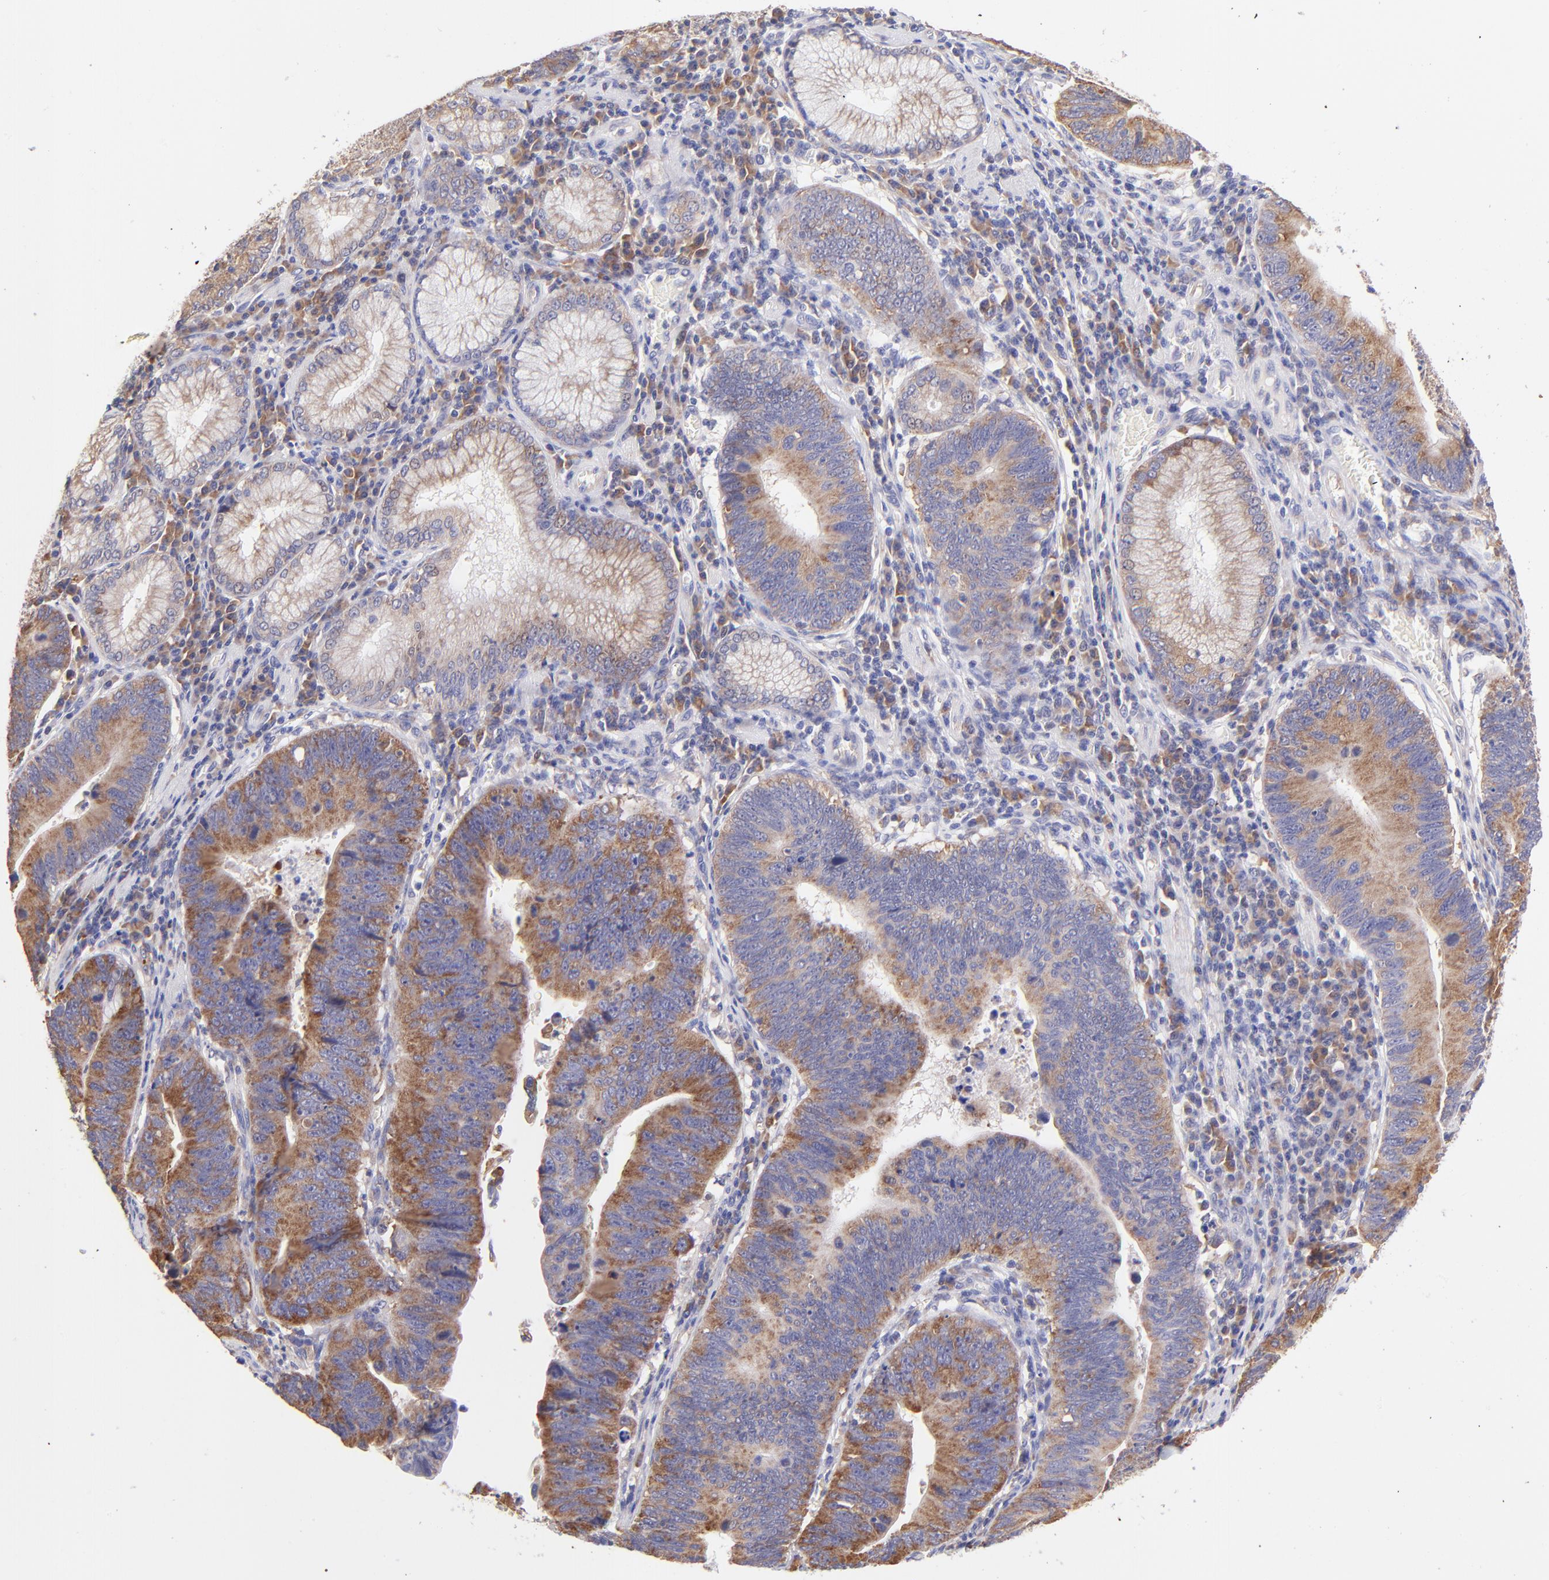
{"staining": {"intensity": "moderate", "quantity": ">75%", "location": "cytoplasmic/membranous"}, "tissue": "stomach cancer", "cell_type": "Tumor cells", "image_type": "cancer", "snomed": [{"axis": "morphology", "description": "Adenocarcinoma, NOS"}, {"axis": "topography", "description": "Stomach"}], "caption": "Immunohistochemical staining of human stomach adenocarcinoma shows medium levels of moderate cytoplasmic/membranous protein staining in about >75% of tumor cells. (DAB (3,3'-diaminobenzidine) IHC, brown staining for protein, blue staining for nuclei).", "gene": "RPL11", "patient": {"sex": "male", "age": 59}}